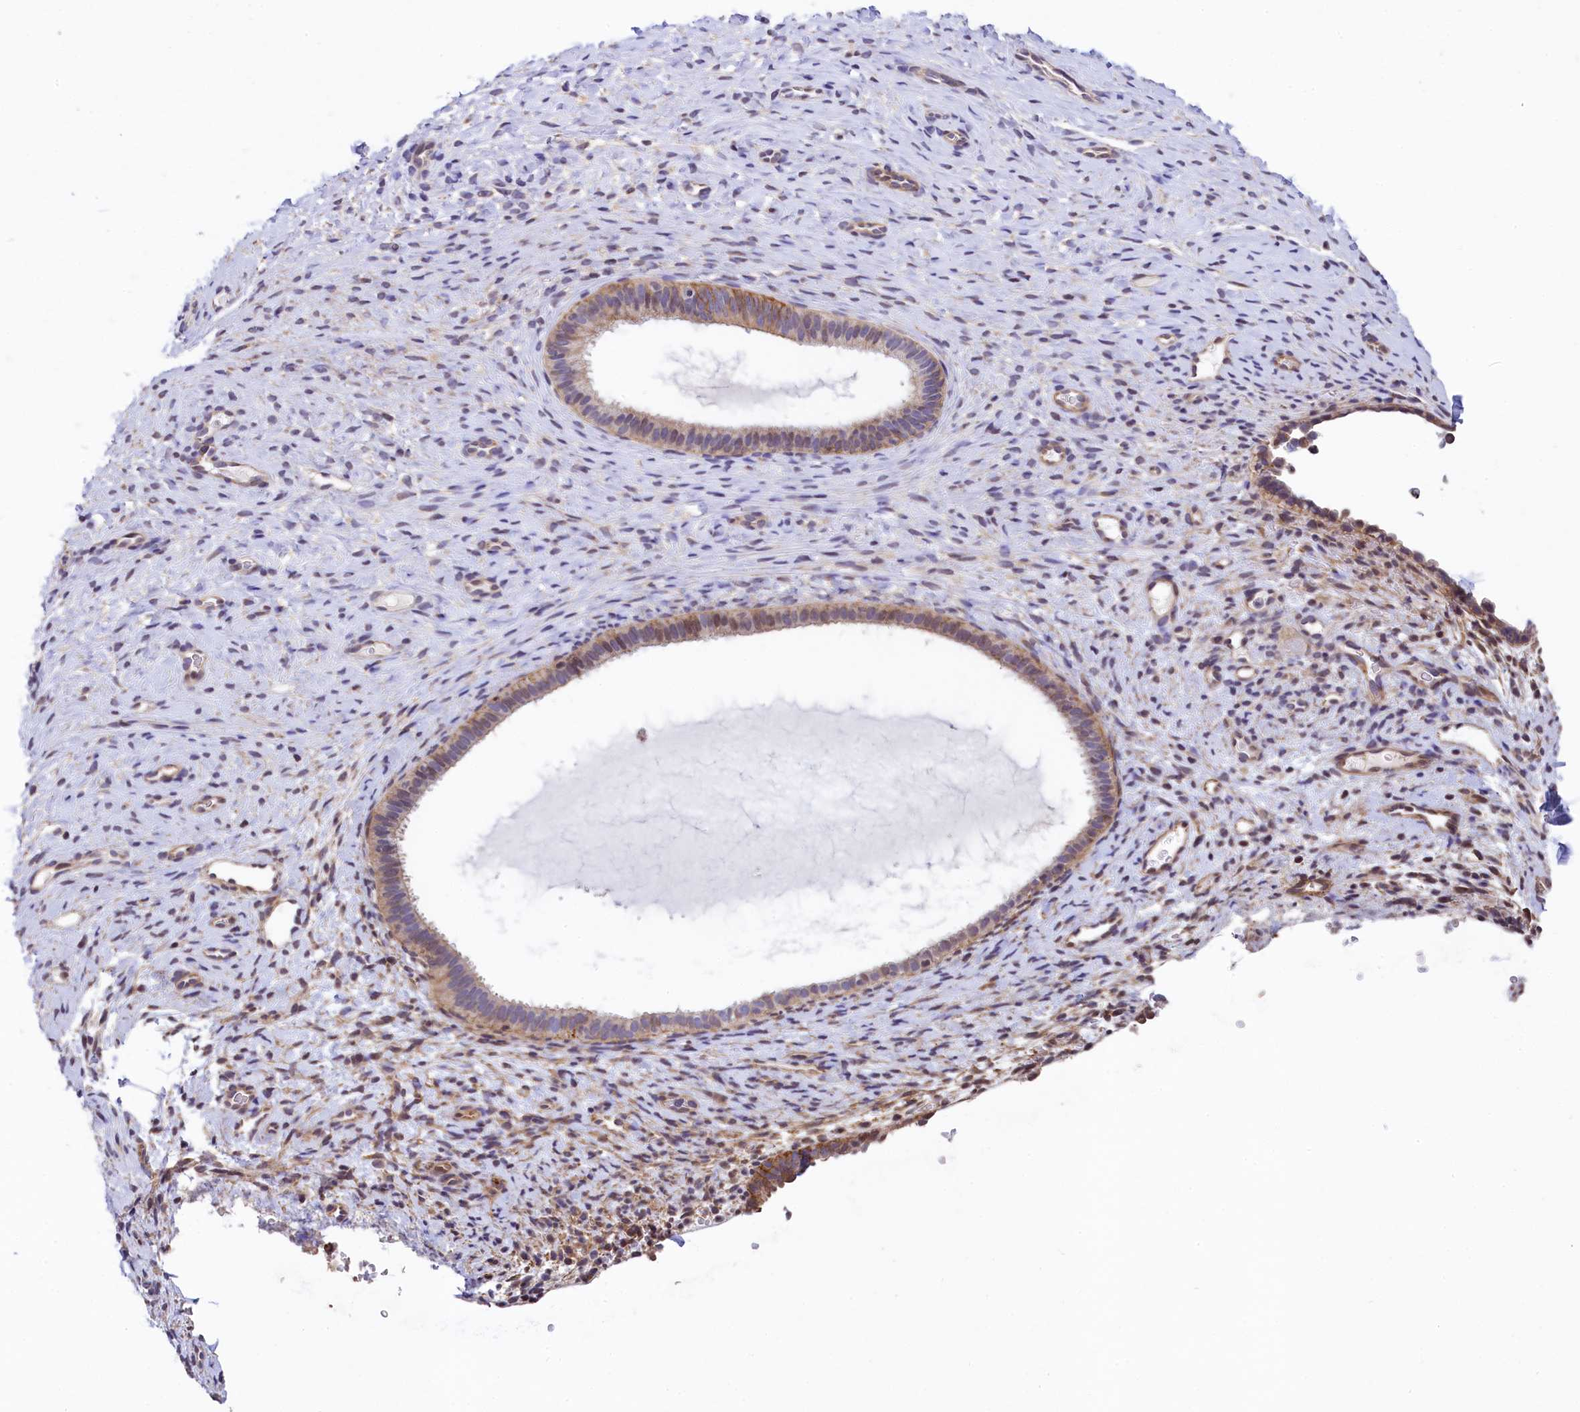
{"staining": {"intensity": "negative", "quantity": "none", "location": "none"}, "tissue": "endometrium", "cell_type": "Cells in endometrial stroma", "image_type": "normal", "snomed": [{"axis": "morphology", "description": "Normal tissue, NOS"}, {"axis": "topography", "description": "Endometrium"}], "caption": "Immunohistochemistry histopathology image of benign endometrium: human endometrium stained with DAB (3,3'-diaminobenzidine) reveals no significant protein expression in cells in endometrial stroma. (DAB (3,3'-diaminobenzidine) IHC with hematoxylin counter stain).", "gene": "ZNF2", "patient": {"sex": "female", "age": 65}}